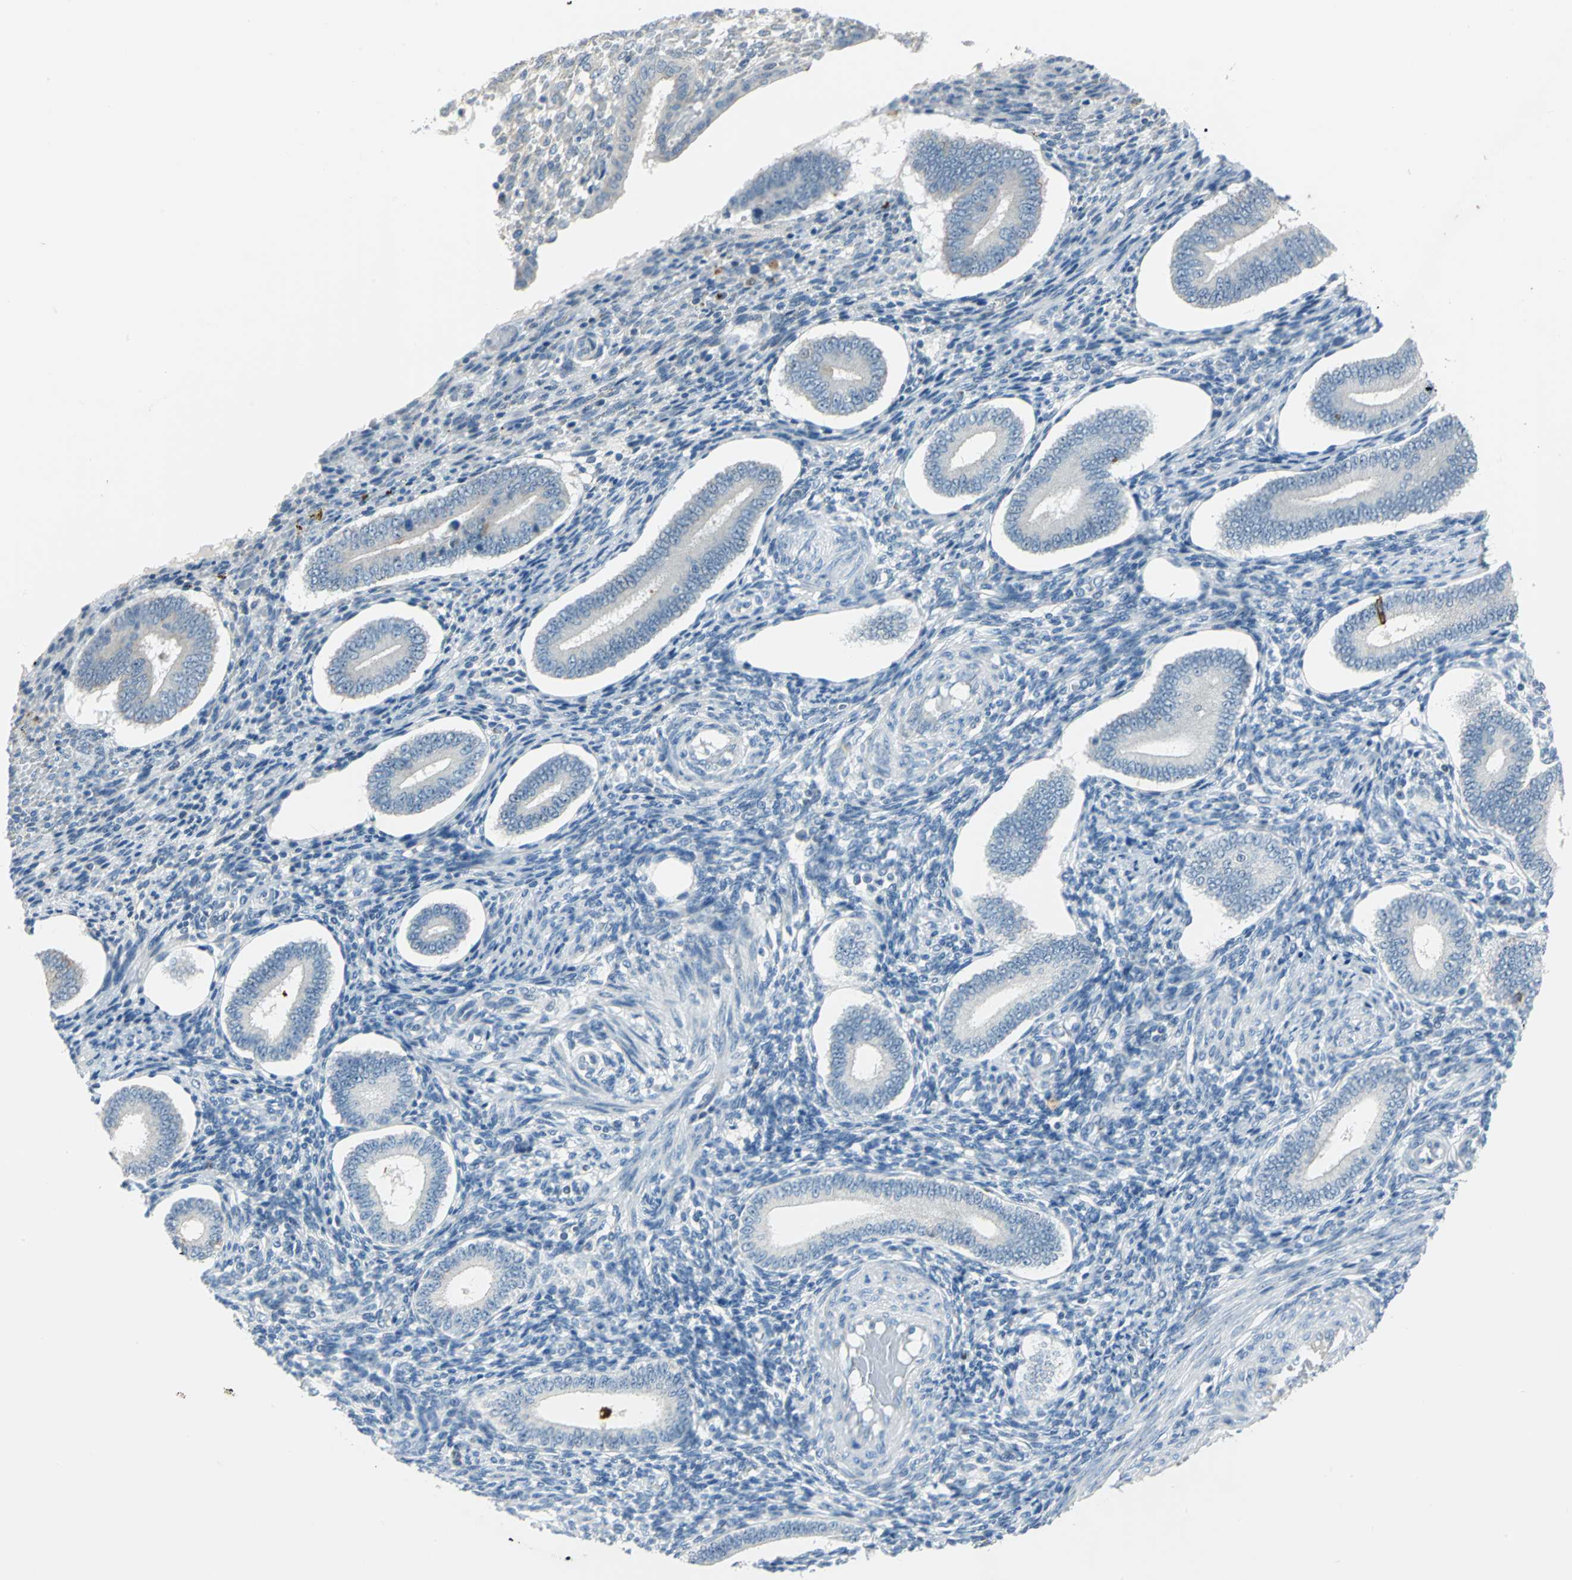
{"staining": {"intensity": "negative", "quantity": "none", "location": "none"}, "tissue": "endometrium", "cell_type": "Cells in endometrial stroma", "image_type": "normal", "snomed": [{"axis": "morphology", "description": "Normal tissue, NOS"}, {"axis": "topography", "description": "Endometrium"}], "caption": "Cells in endometrial stroma are negative for protein expression in benign human endometrium. (DAB (3,3'-diaminobenzidine) immunohistochemistry (IHC) visualized using brightfield microscopy, high magnification).", "gene": "MUC4", "patient": {"sex": "female", "age": 42}}